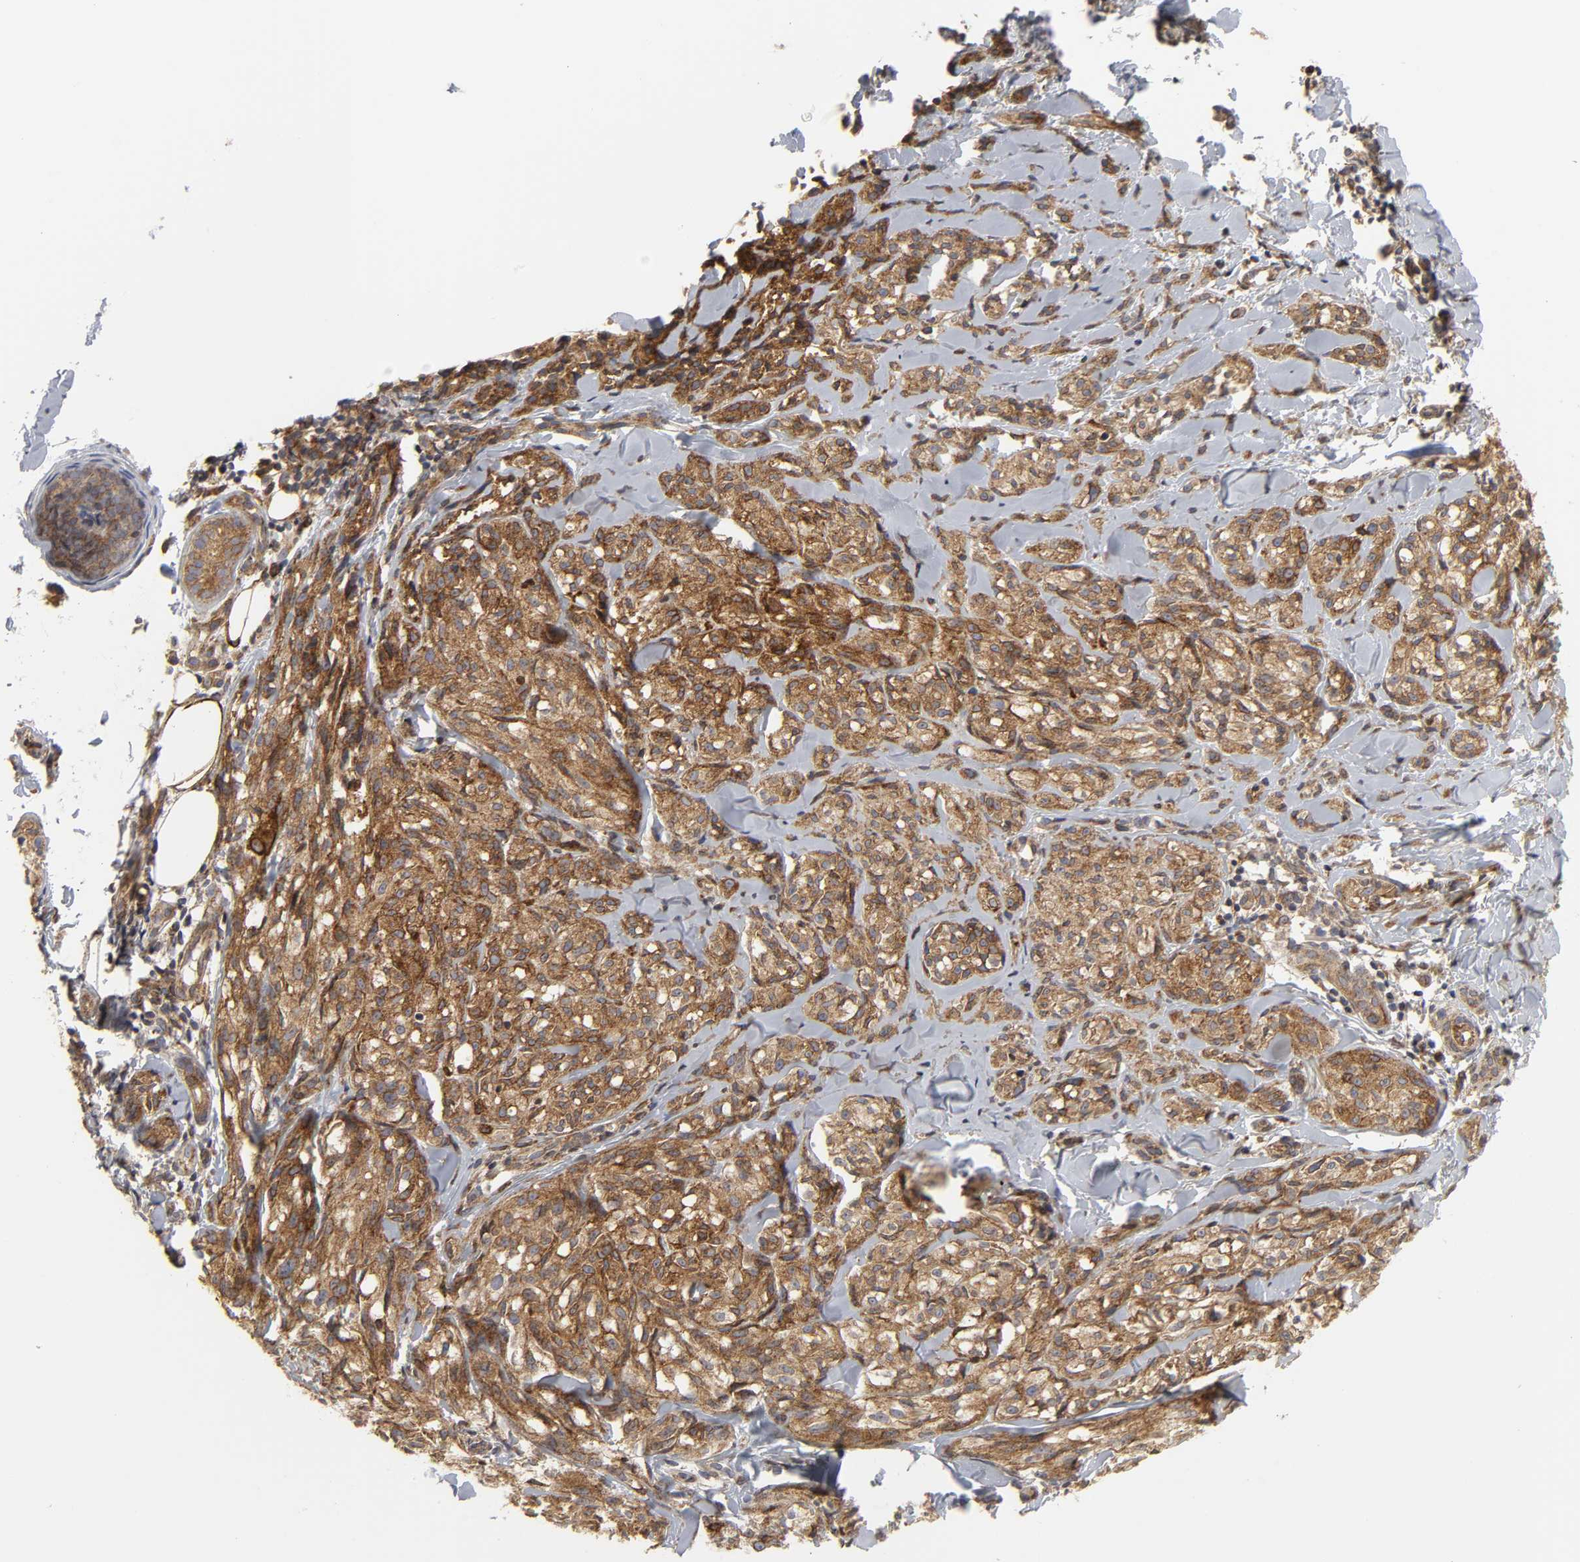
{"staining": {"intensity": "moderate", "quantity": ">75%", "location": "cytoplasmic/membranous"}, "tissue": "melanoma", "cell_type": "Tumor cells", "image_type": "cancer", "snomed": [{"axis": "morphology", "description": "Malignant melanoma, Metastatic site"}, {"axis": "topography", "description": "Skin"}], "caption": "Immunohistochemical staining of human melanoma demonstrates medium levels of moderate cytoplasmic/membranous protein staining in about >75% of tumor cells. The staining is performed using DAB brown chromogen to label protein expression. The nuclei are counter-stained blue using hematoxylin.", "gene": "POR", "patient": {"sex": "female", "age": 66}}